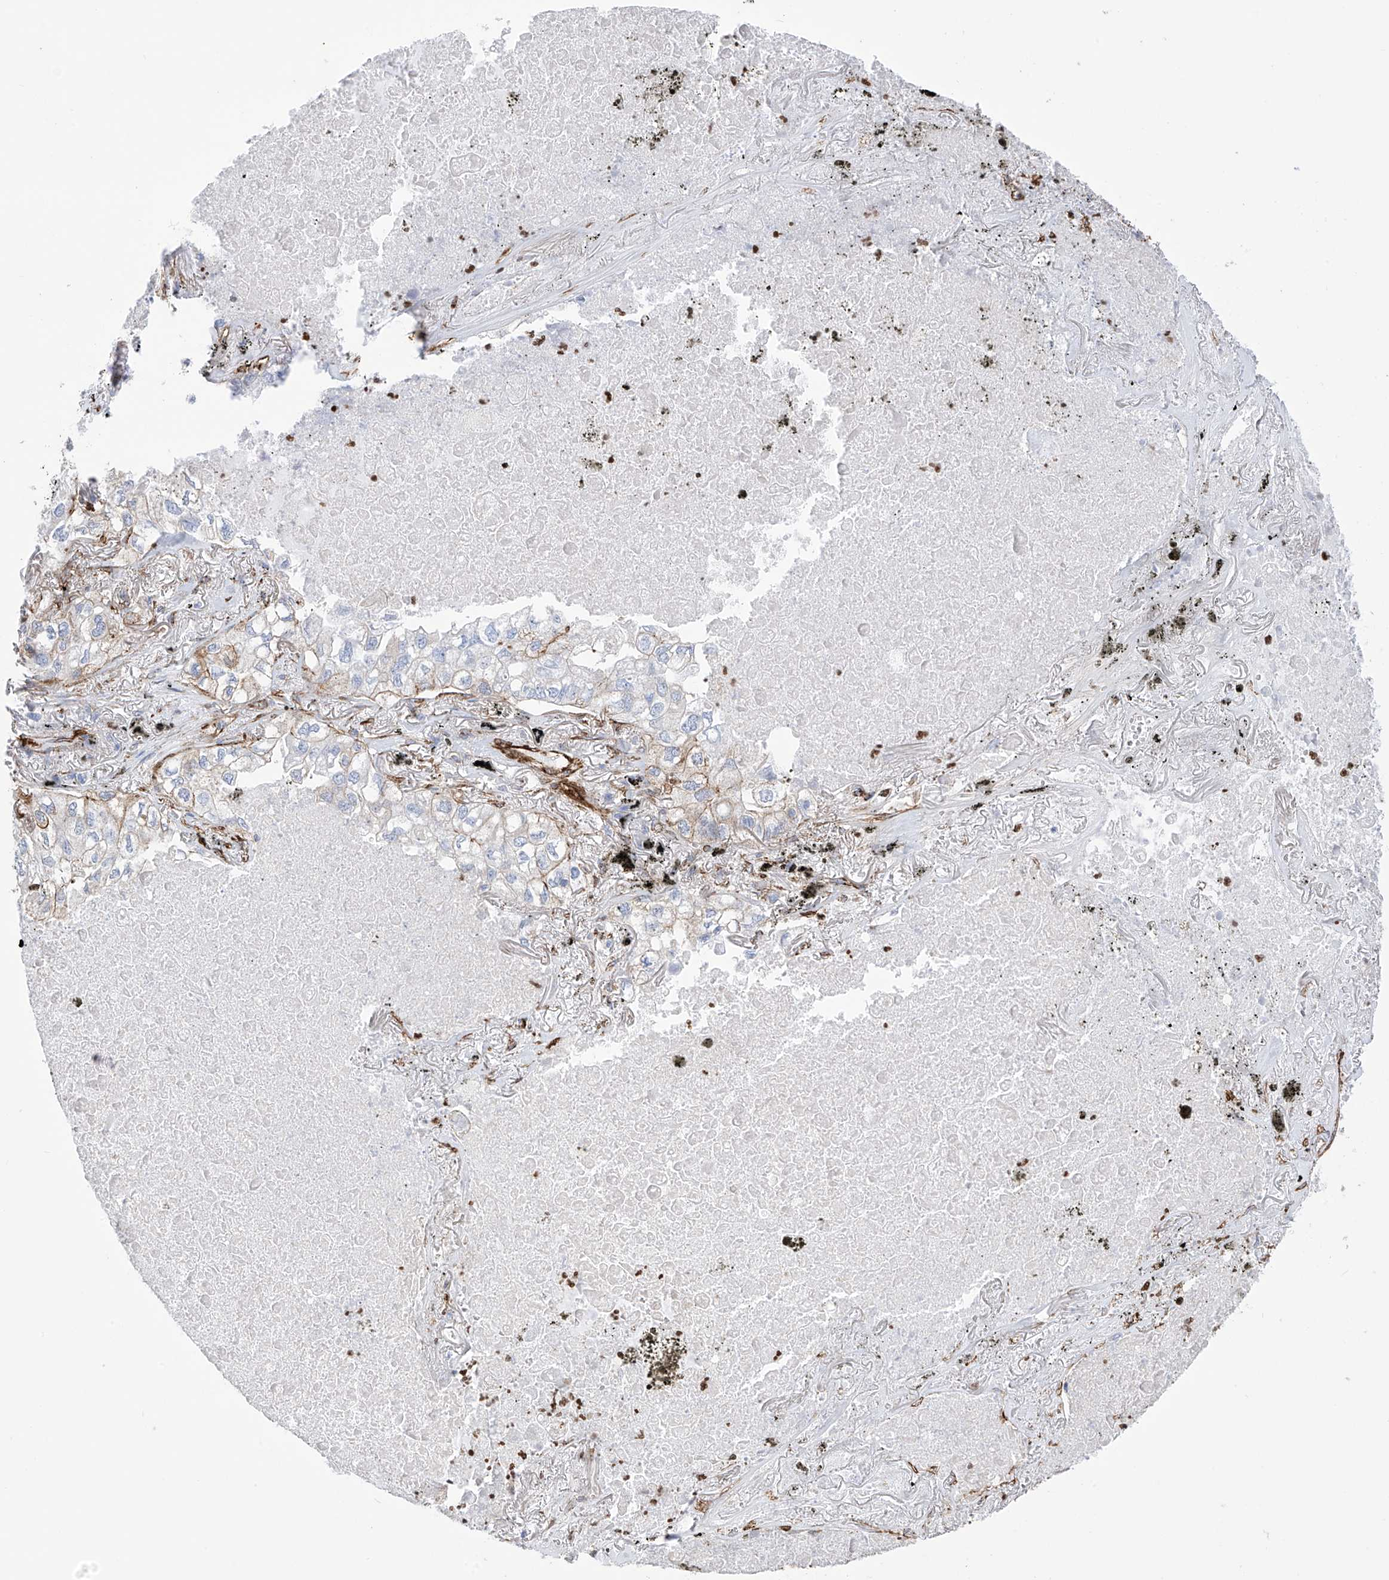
{"staining": {"intensity": "negative", "quantity": "none", "location": "none"}, "tissue": "lung cancer", "cell_type": "Tumor cells", "image_type": "cancer", "snomed": [{"axis": "morphology", "description": "Adenocarcinoma, NOS"}, {"axis": "topography", "description": "Lung"}], "caption": "Histopathology image shows no significant protein positivity in tumor cells of lung adenocarcinoma.", "gene": "UBTD1", "patient": {"sex": "male", "age": 65}}